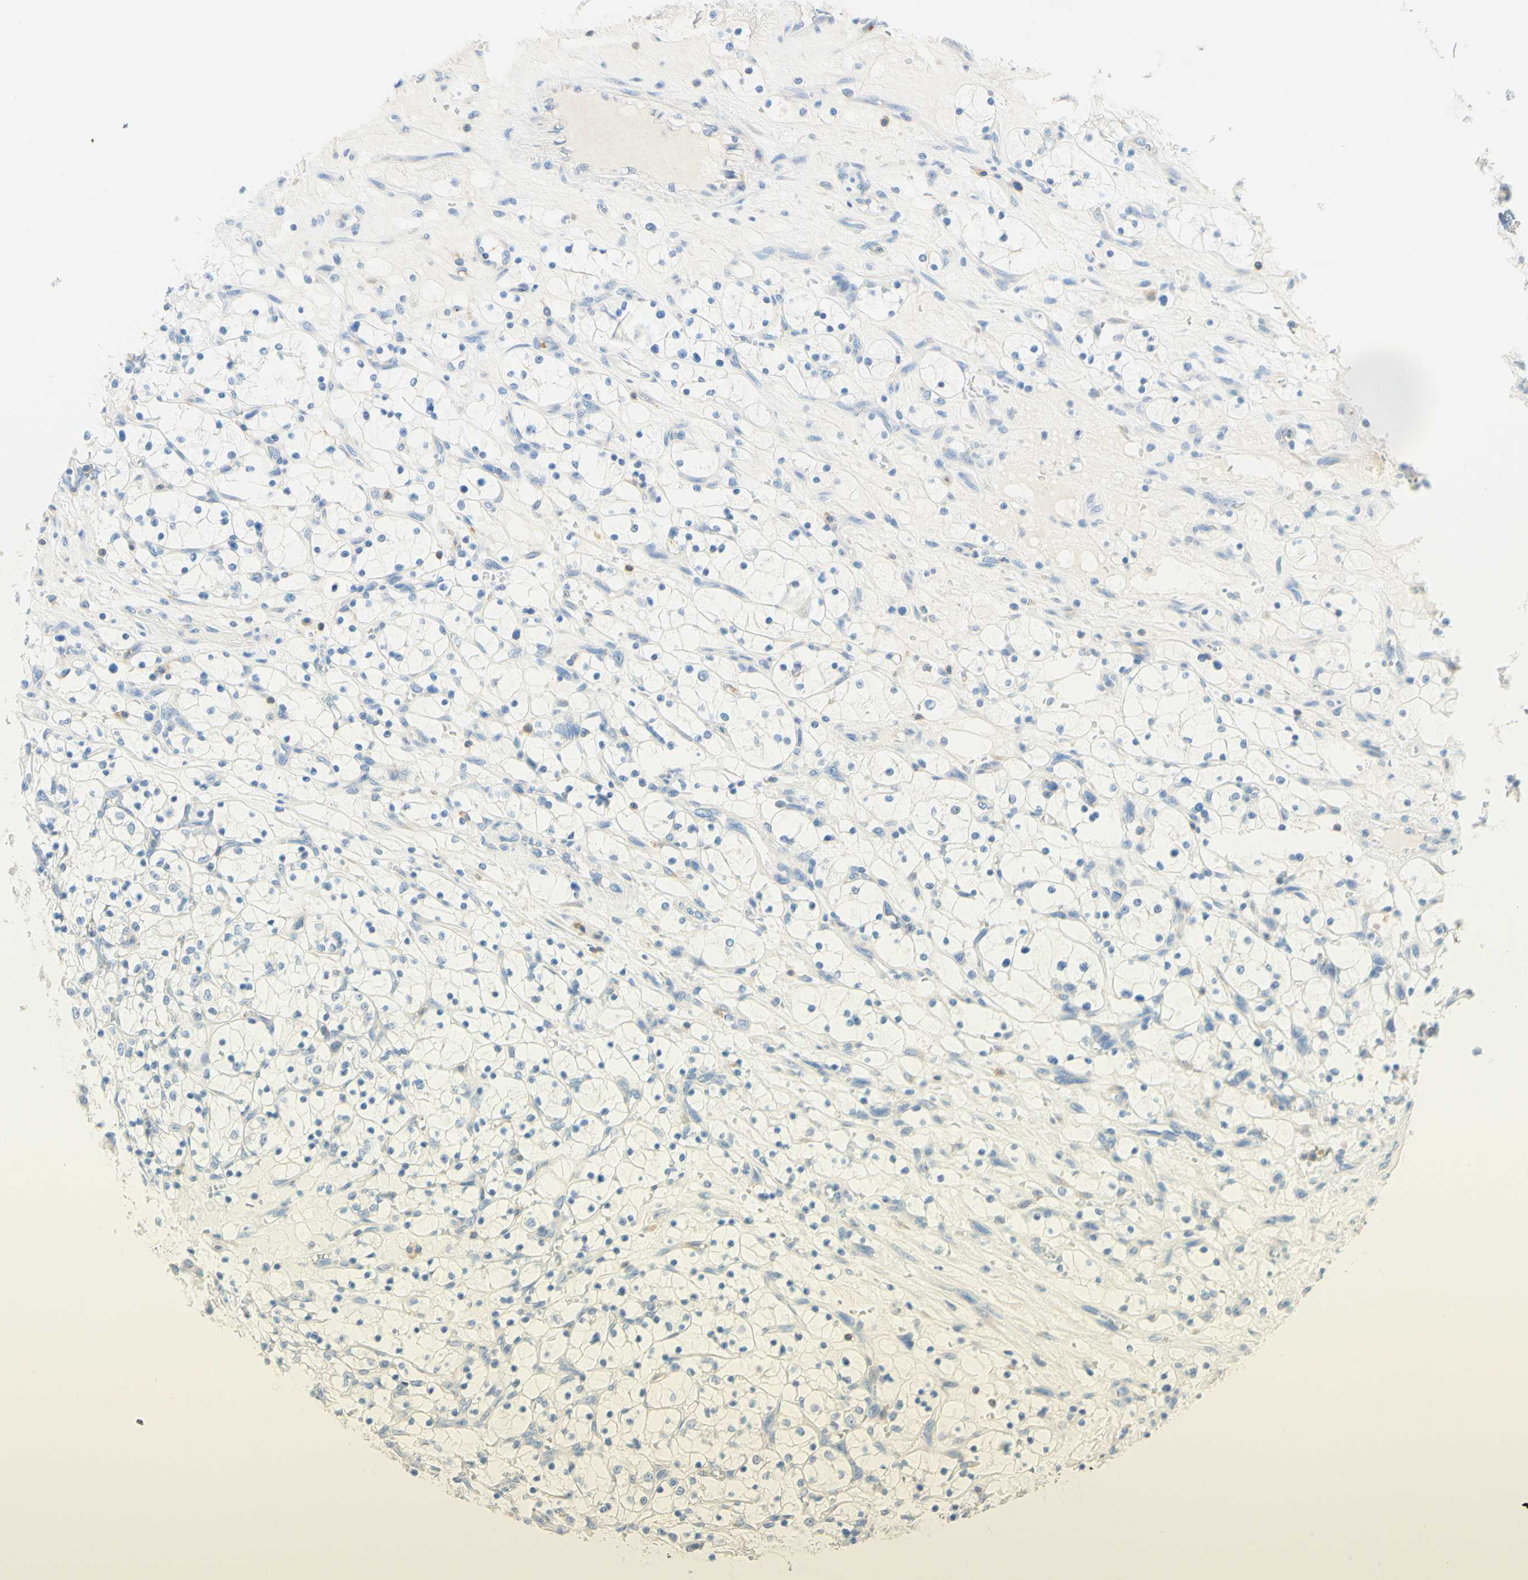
{"staining": {"intensity": "negative", "quantity": "none", "location": "none"}, "tissue": "renal cancer", "cell_type": "Tumor cells", "image_type": "cancer", "snomed": [{"axis": "morphology", "description": "Adenocarcinoma, NOS"}, {"axis": "topography", "description": "Kidney"}], "caption": "Micrograph shows no protein staining in tumor cells of adenocarcinoma (renal) tissue.", "gene": "LAT", "patient": {"sex": "female", "age": 69}}